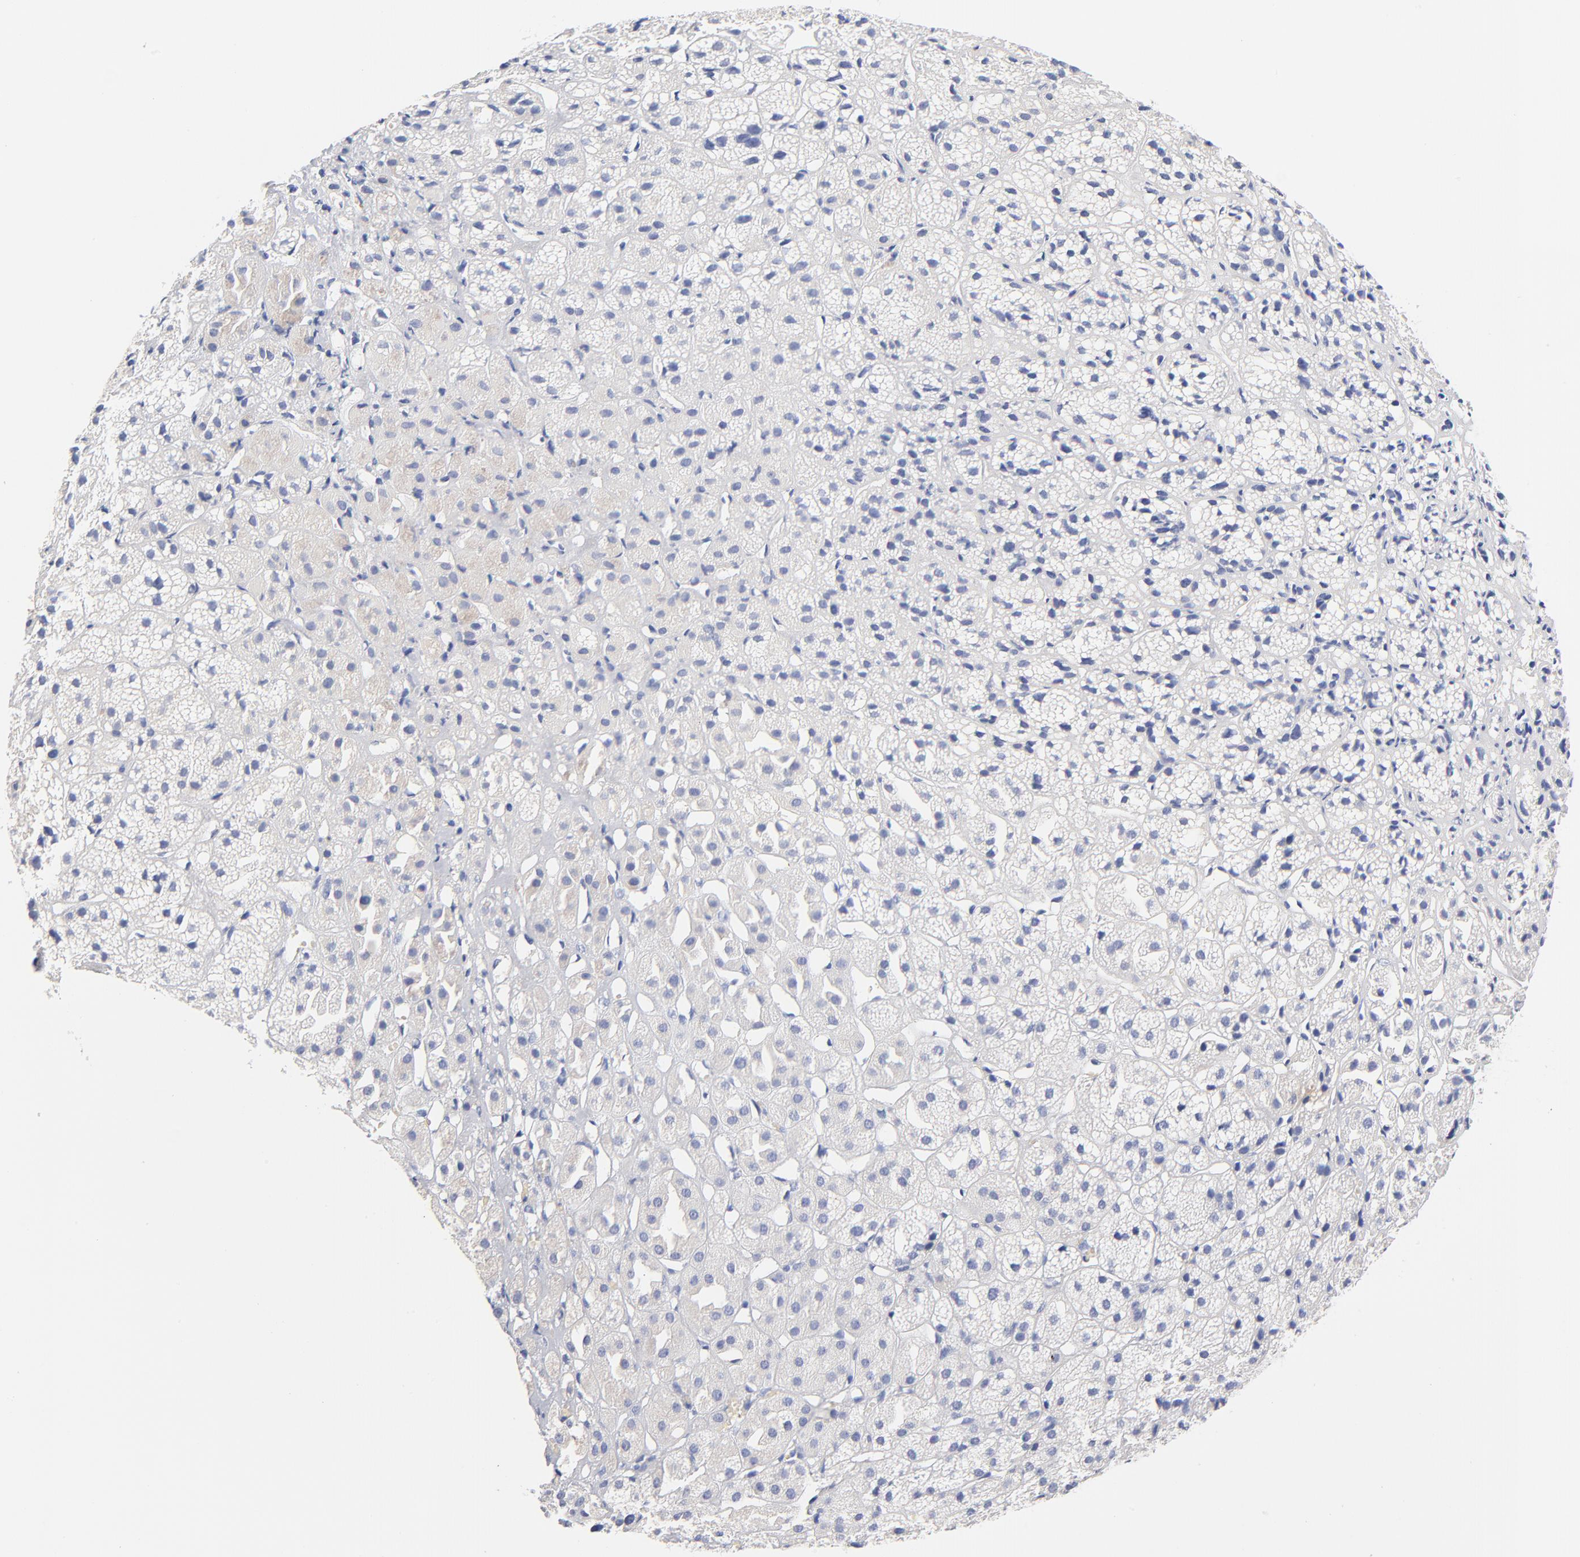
{"staining": {"intensity": "weak", "quantity": "<25%", "location": "cytoplasmic/membranous"}, "tissue": "adrenal gland", "cell_type": "Glandular cells", "image_type": "normal", "snomed": [{"axis": "morphology", "description": "Normal tissue, NOS"}, {"axis": "topography", "description": "Adrenal gland"}], "caption": "Immunohistochemistry (IHC) of benign adrenal gland displays no positivity in glandular cells. (Immunohistochemistry (IHC), brightfield microscopy, high magnification).", "gene": "TWNK", "patient": {"sex": "female", "age": 71}}